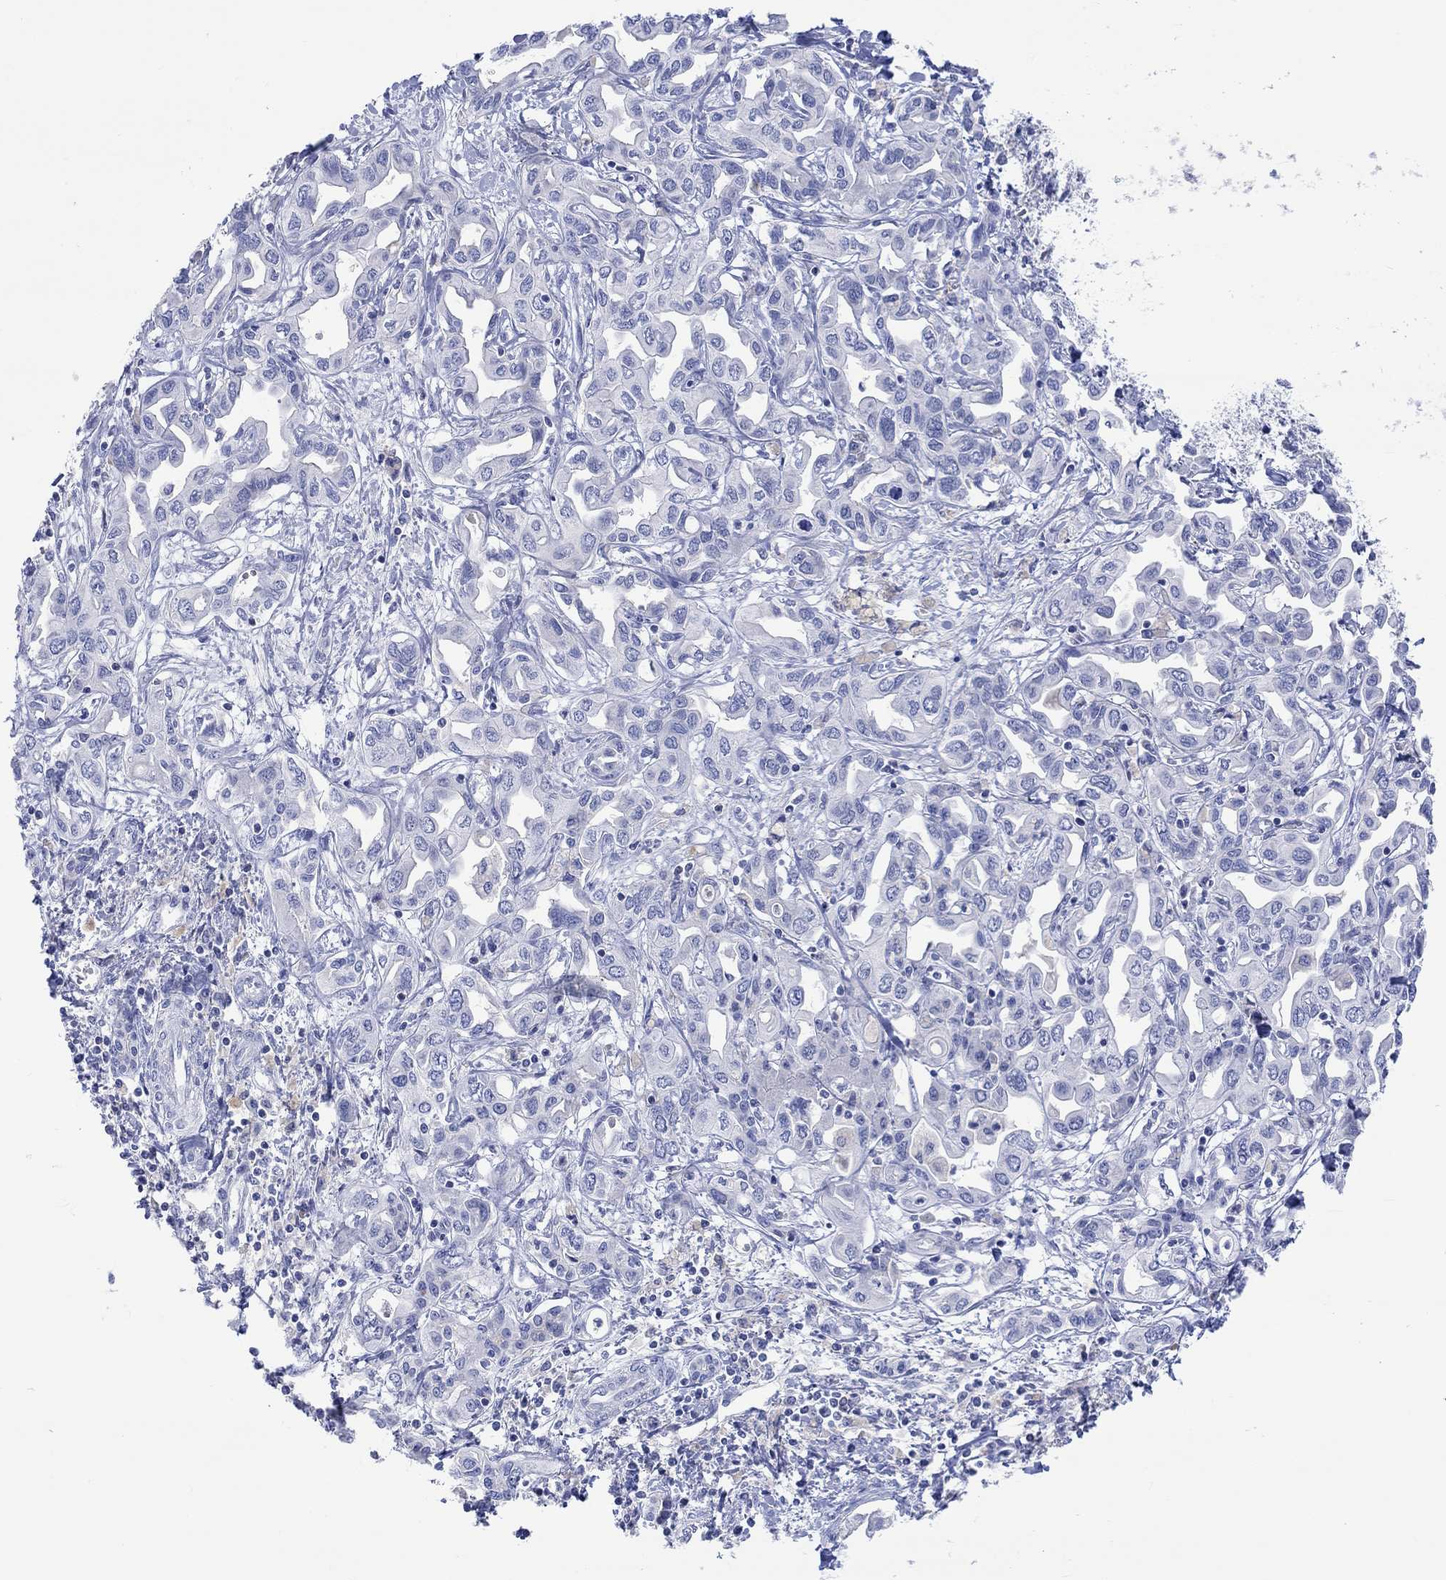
{"staining": {"intensity": "negative", "quantity": "none", "location": "none"}, "tissue": "liver cancer", "cell_type": "Tumor cells", "image_type": "cancer", "snomed": [{"axis": "morphology", "description": "Cholangiocarcinoma"}, {"axis": "topography", "description": "Liver"}], "caption": "This photomicrograph is of liver cancer stained with immunohistochemistry to label a protein in brown with the nuclei are counter-stained blue. There is no positivity in tumor cells.", "gene": "GCM1", "patient": {"sex": "female", "age": 64}}